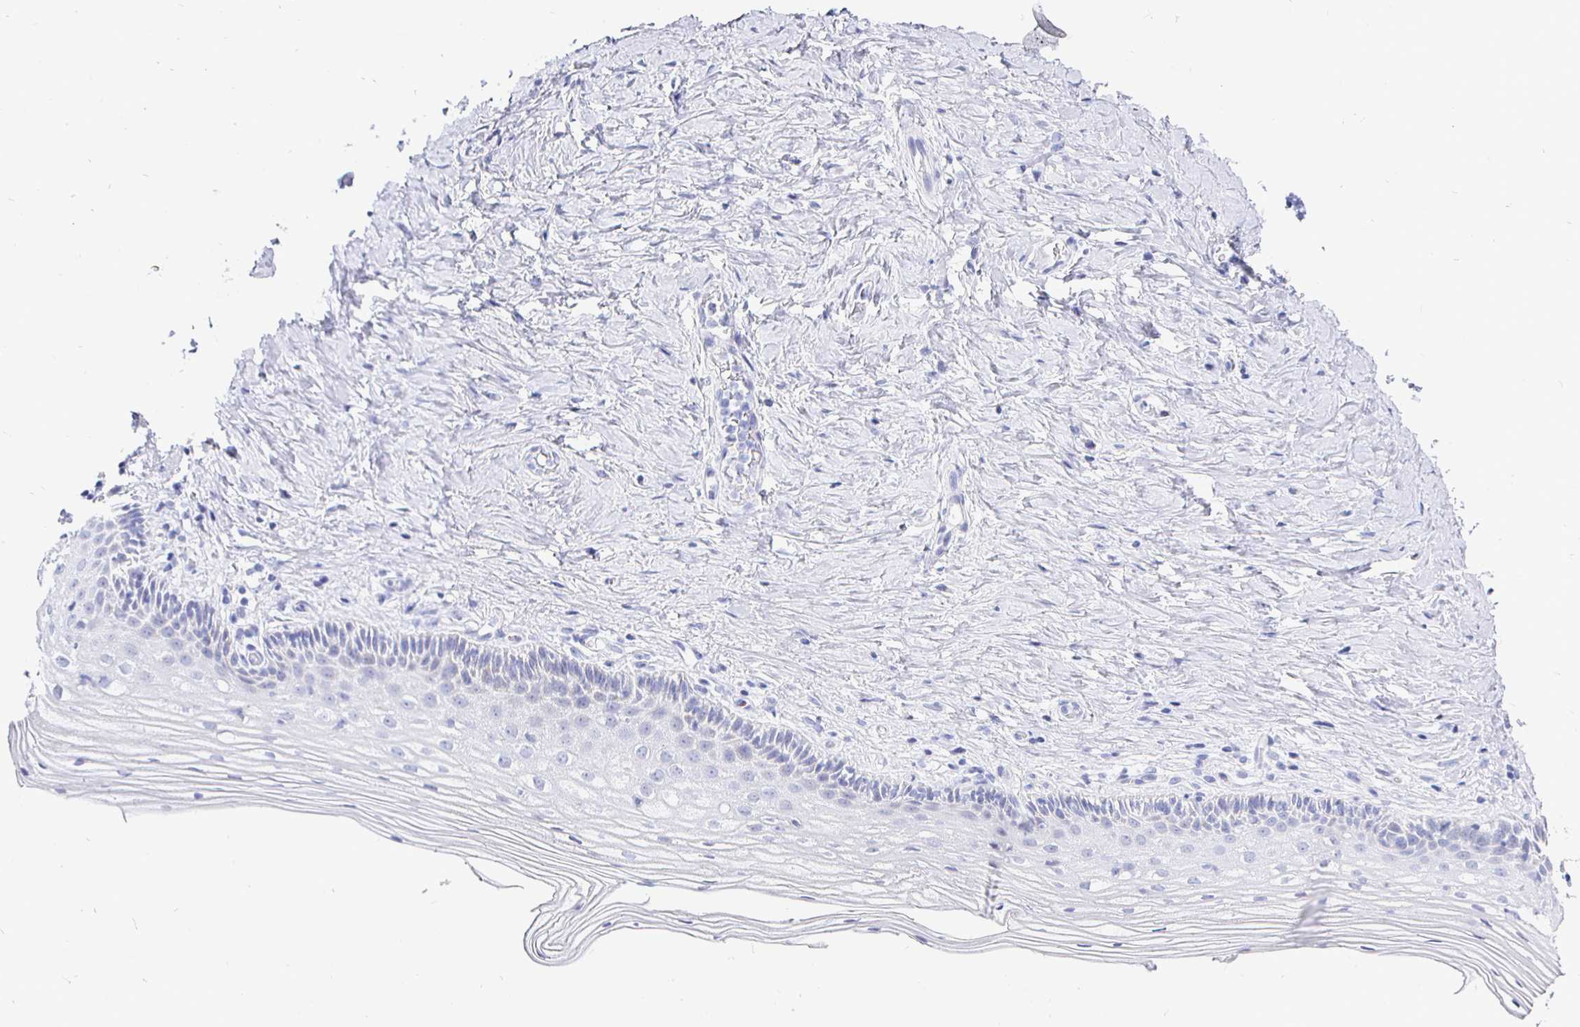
{"staining": {"intensity": "negative", "quantity": "none", "location": "none"}, "tissue": "vagina", "cell_type": "Squamous epithelial cells", "image_type": "normal", "snomed": [{"axis": "morphology", "description": "Normal tissue, NOS"}, {"axis": "topography", "description": "Vagina"}], "caption": "The immunohistochemistry (IHC) micrograph has no significant expression in squamous epithelial cells of vagina. The staining is performed using DAB (3,3'-diaminobenzidine) brown chromogen with nuclei counter-stained in using hematoxylin.", "gene": "CR2", "patient": {"sex": "female", "age": 45}}